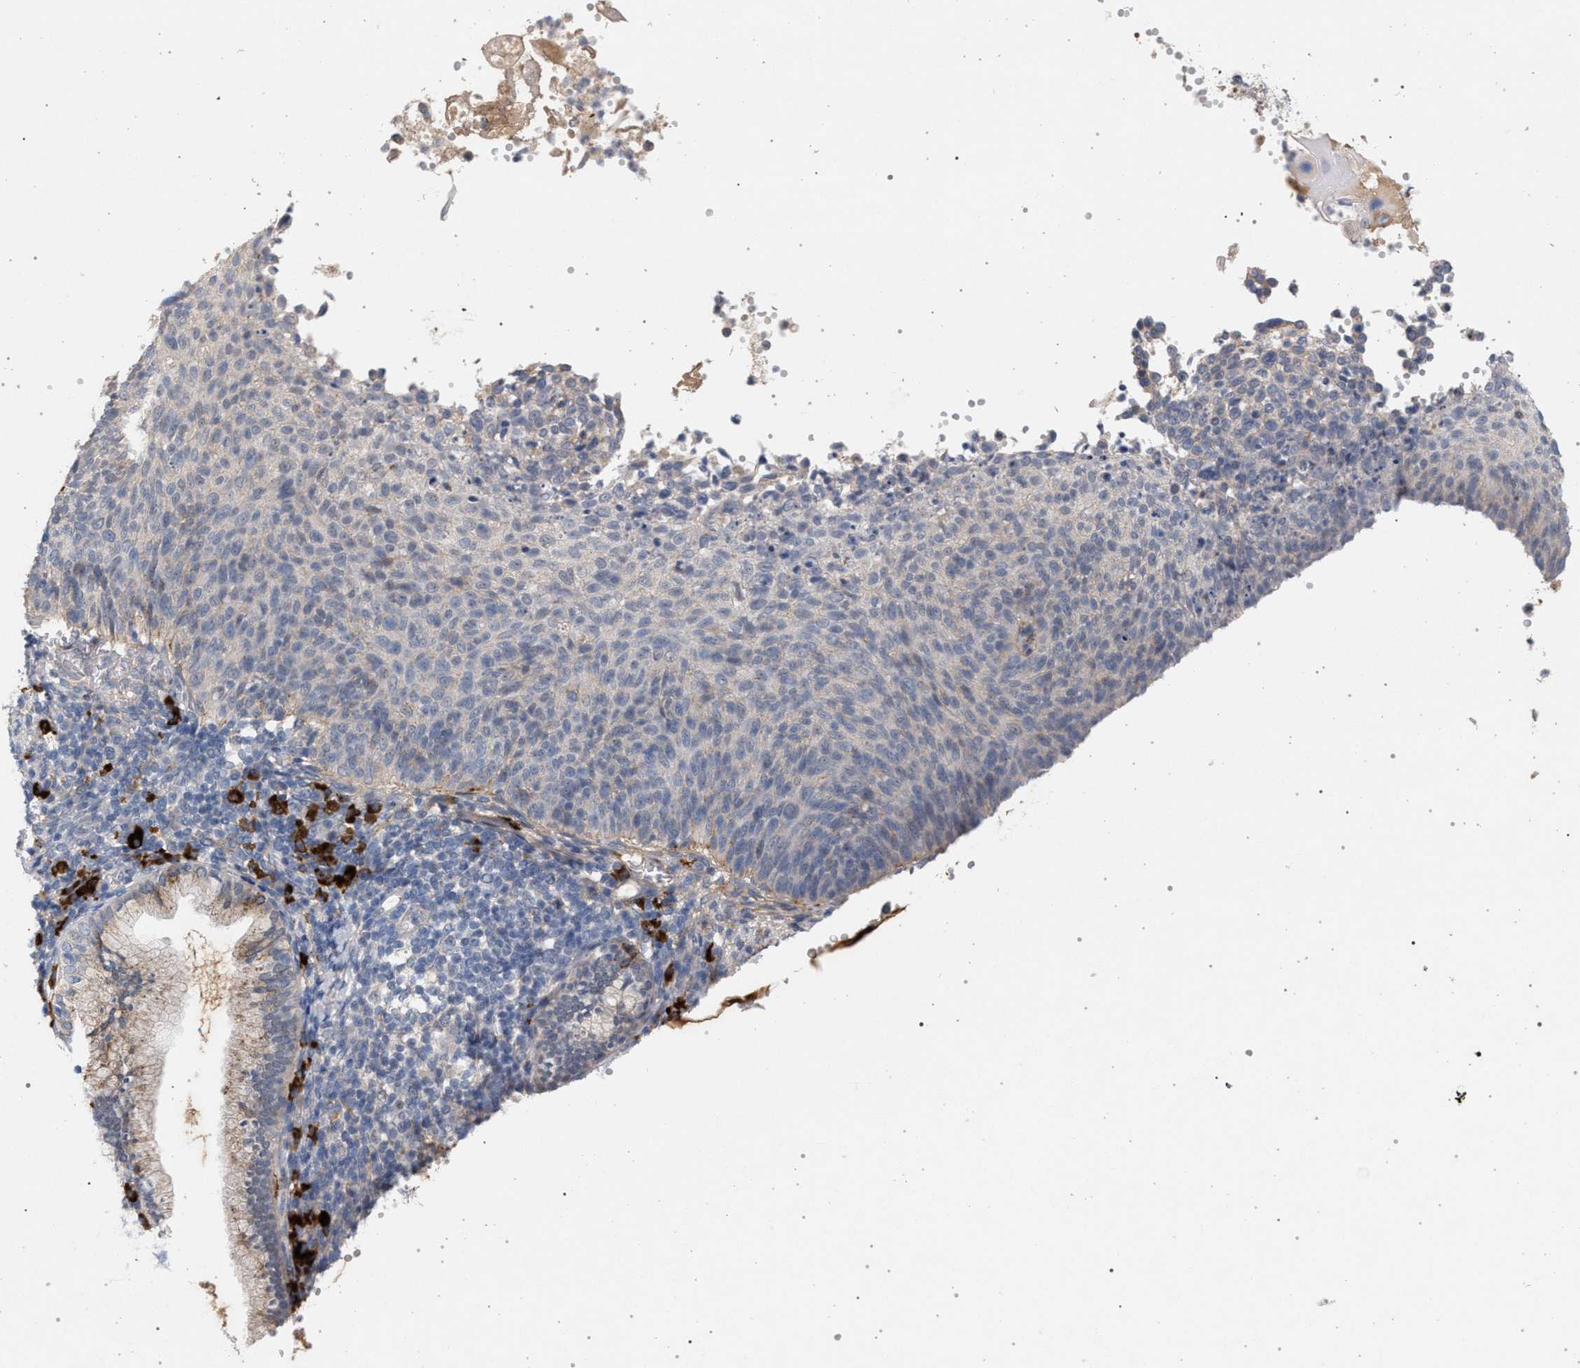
{"staining": {"intensity": "negative", "quantity": "none", "location": "none"}, "tissue": "cervical cancer", "cell_type": "Tumor cells", "image_type": "cancer", "snomed": [{"axis": "morphology", "description": "Squamous cell carcinoma, NOS"}, {"axis": "topography", "description": "Cervix"}], "caption": "The micrograph shows no staining of tumor cells in cervical cancer (squamous cell carcinoma).", "gene": "MAMDC2", "patient": {"sex": "female", "age": 70}}